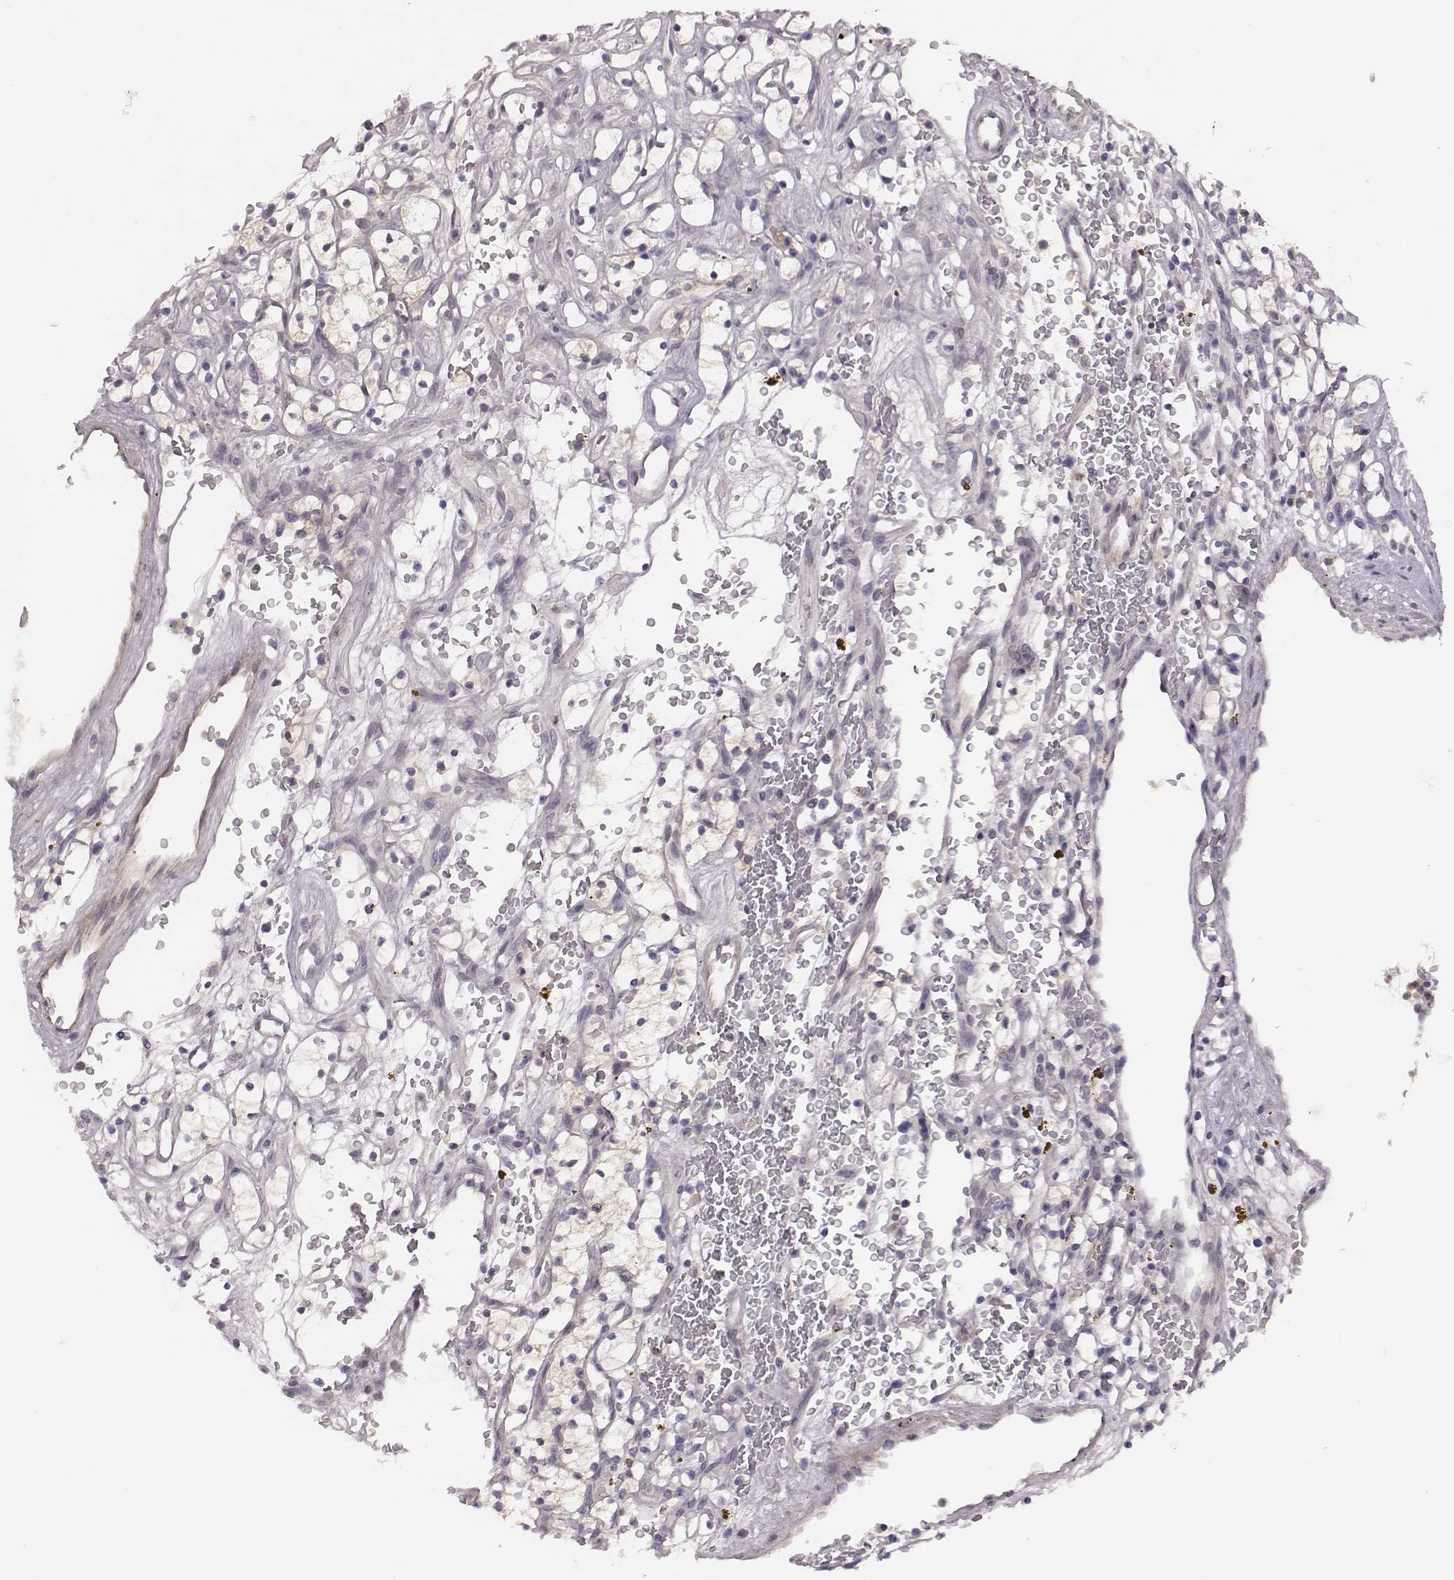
{"staining": {"intensity": "negative", "quantity": "none", "location": "none"}, "tissue": "renal cancer", "cell_type": "Tumor cells", "image_type": "cancer", "snomed": [{"axis": "morphology", "description": "Adenocarcinoma, NOS"}, {"axis": "topography", "description": "Kidney"}], "caption": "Protein analysis of renal cancer reveals no significant staining in tumor cells.", "gene": "KMO", "patient": {"sex": "female", "age": 64}}